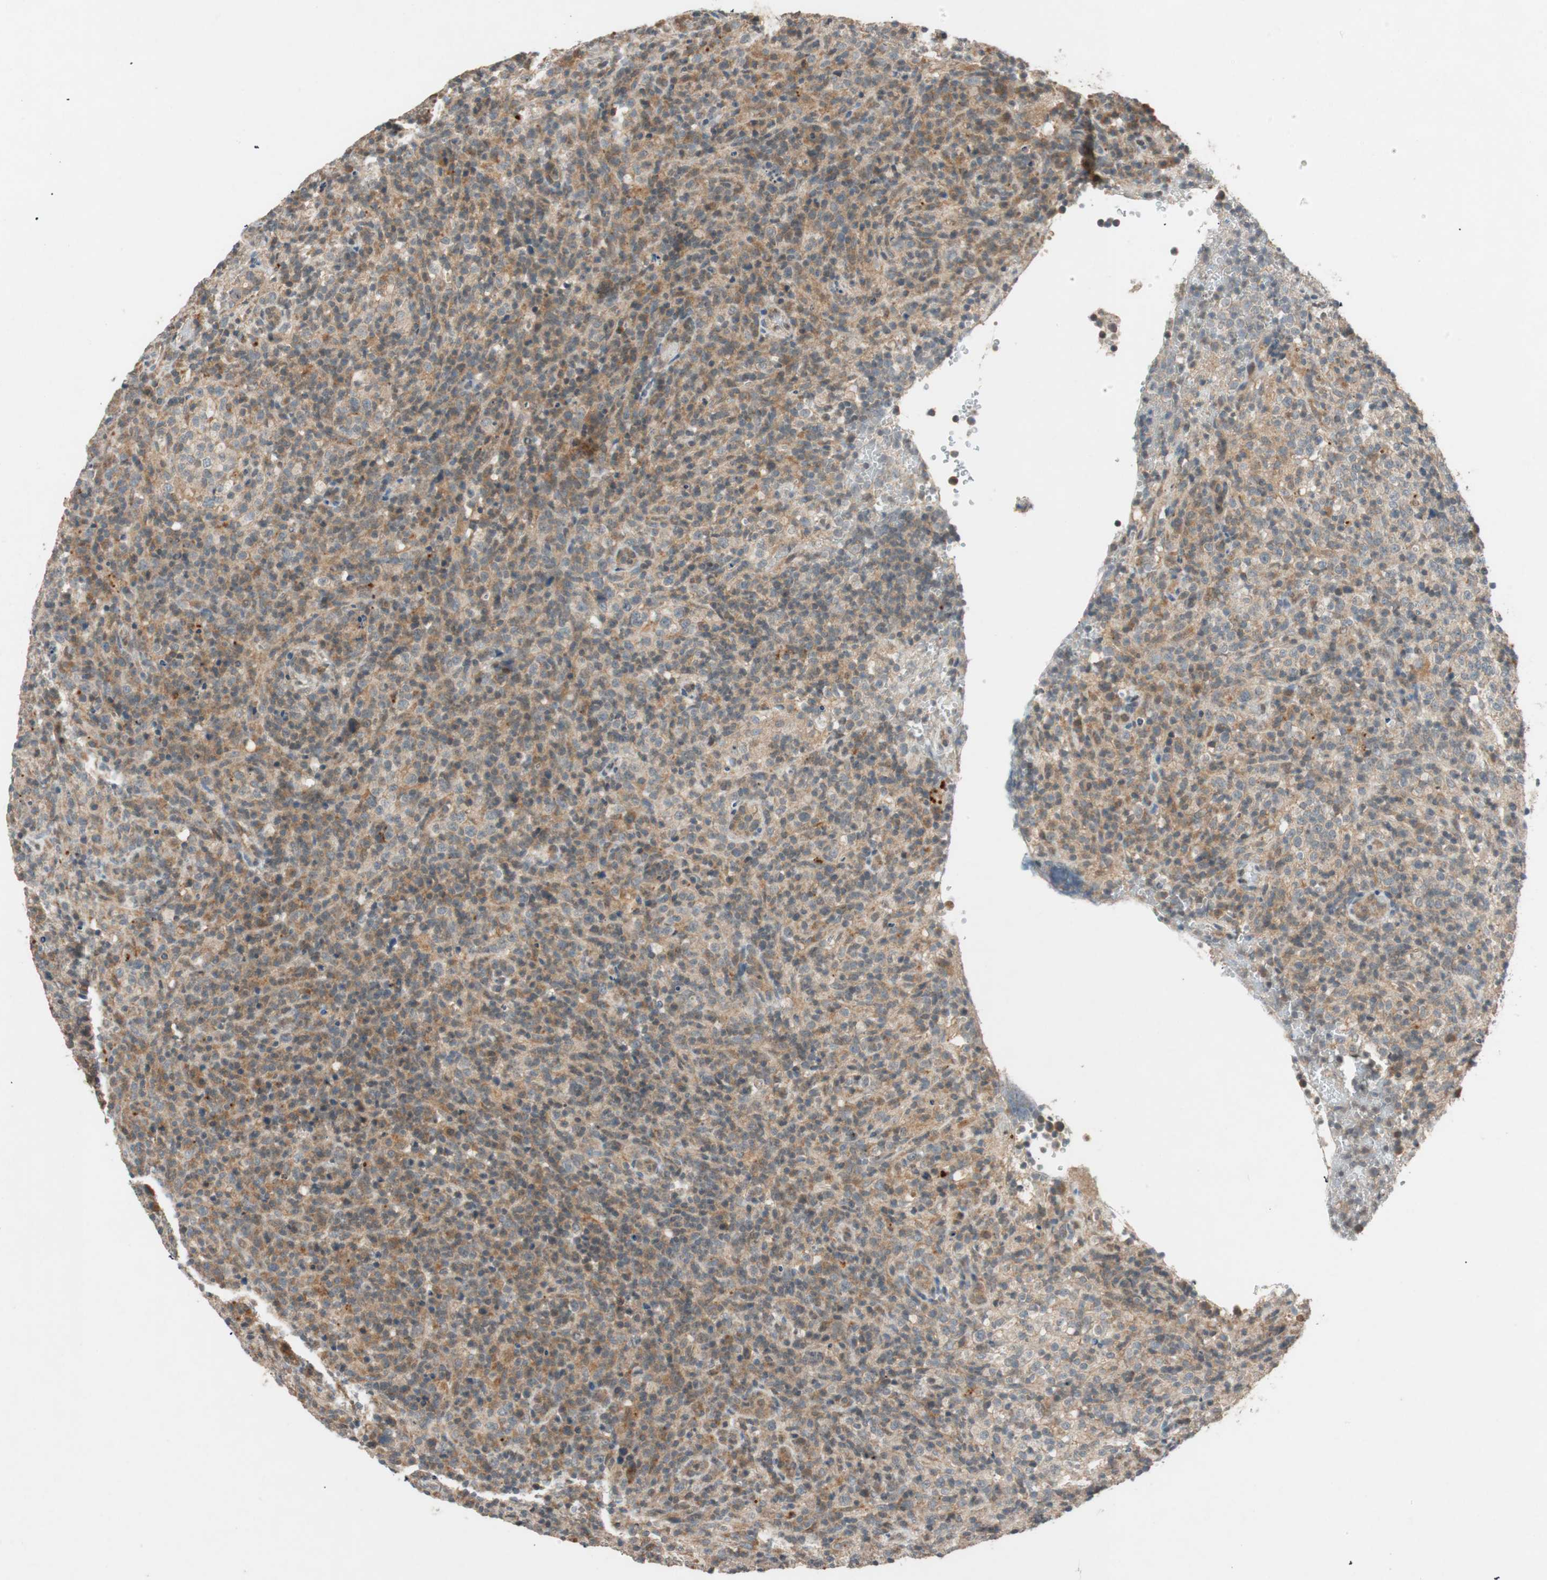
{"staining": {"intensity": "weak", "quantity": "25%-75%", "location": "cytoplasmic/membranous"}, "tissue": "lymphoma", "cell_type": "Tumor cells", "image_type": "cancer", "snomed": [{"axis": "morphology", "description": "Malignant lymphoma, non-Hodgkin's type, High grade"}, {"axis": "topography", "description": "Lymph node"}], "caption": "Lymphoma stained with a protein marker exhibits weak staining in tumor cells.", "gene": "GLB1", "patient": {"sex": "female", "age": 76}}